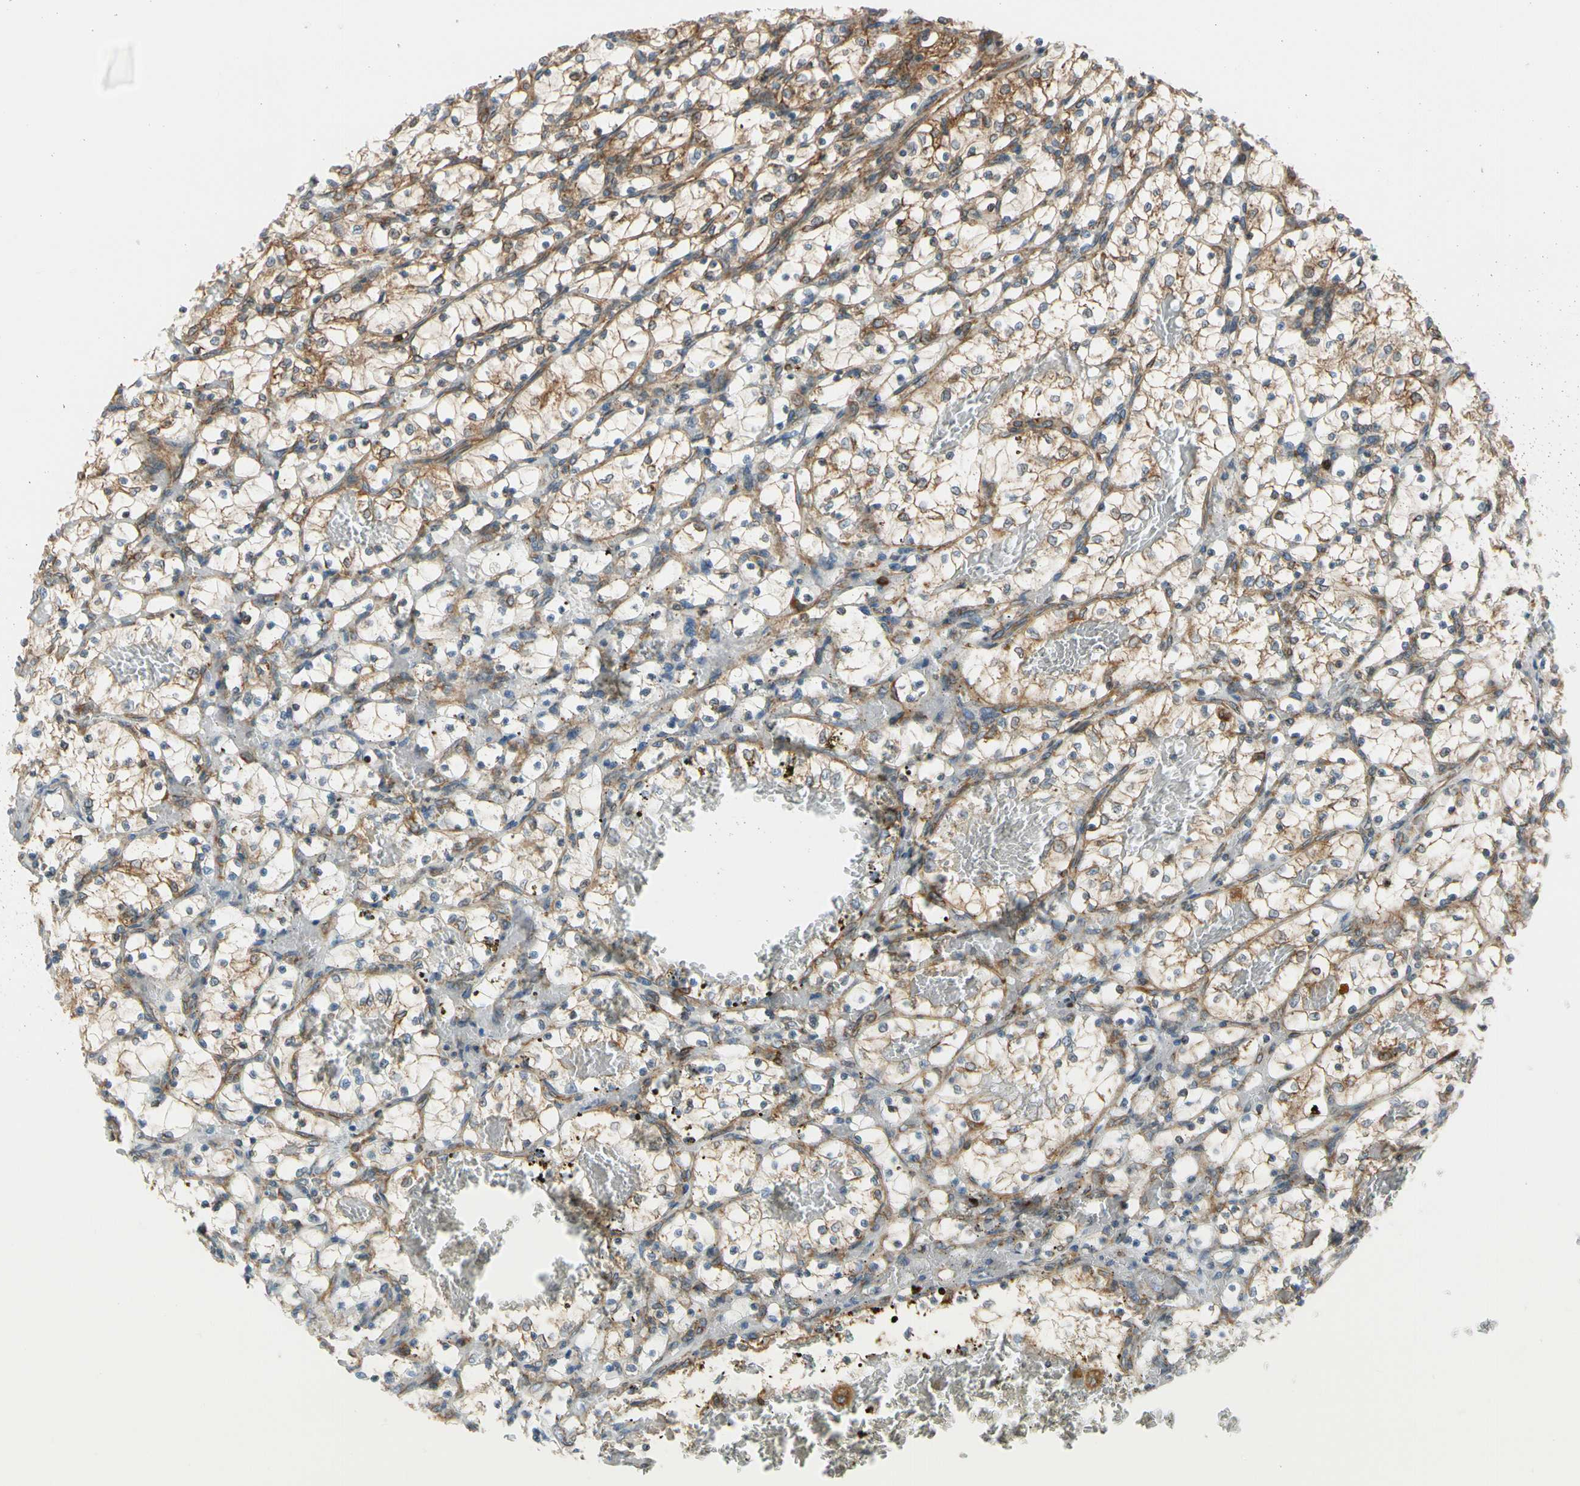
{"staining": {"intensity": "moderate", "quantity": "25%-75%", "location": "cytoplasmic/membranous"}, "tissue": "renal cancer", "cell_type": "Tumor cells", "image_type": "cancer", "snomed": [{"axis": "morphology", "description": "Adenocarcinoma, NOS"}, {"axis": "topography", "description": "Kidney"}], "caption": "Renal cancer (adenocarcinoma) stained with a protein marker demonstrates moderate staining in tumor cells.", "gene": "CLCC1", "patient": {"sex": "female", "age": 69}}